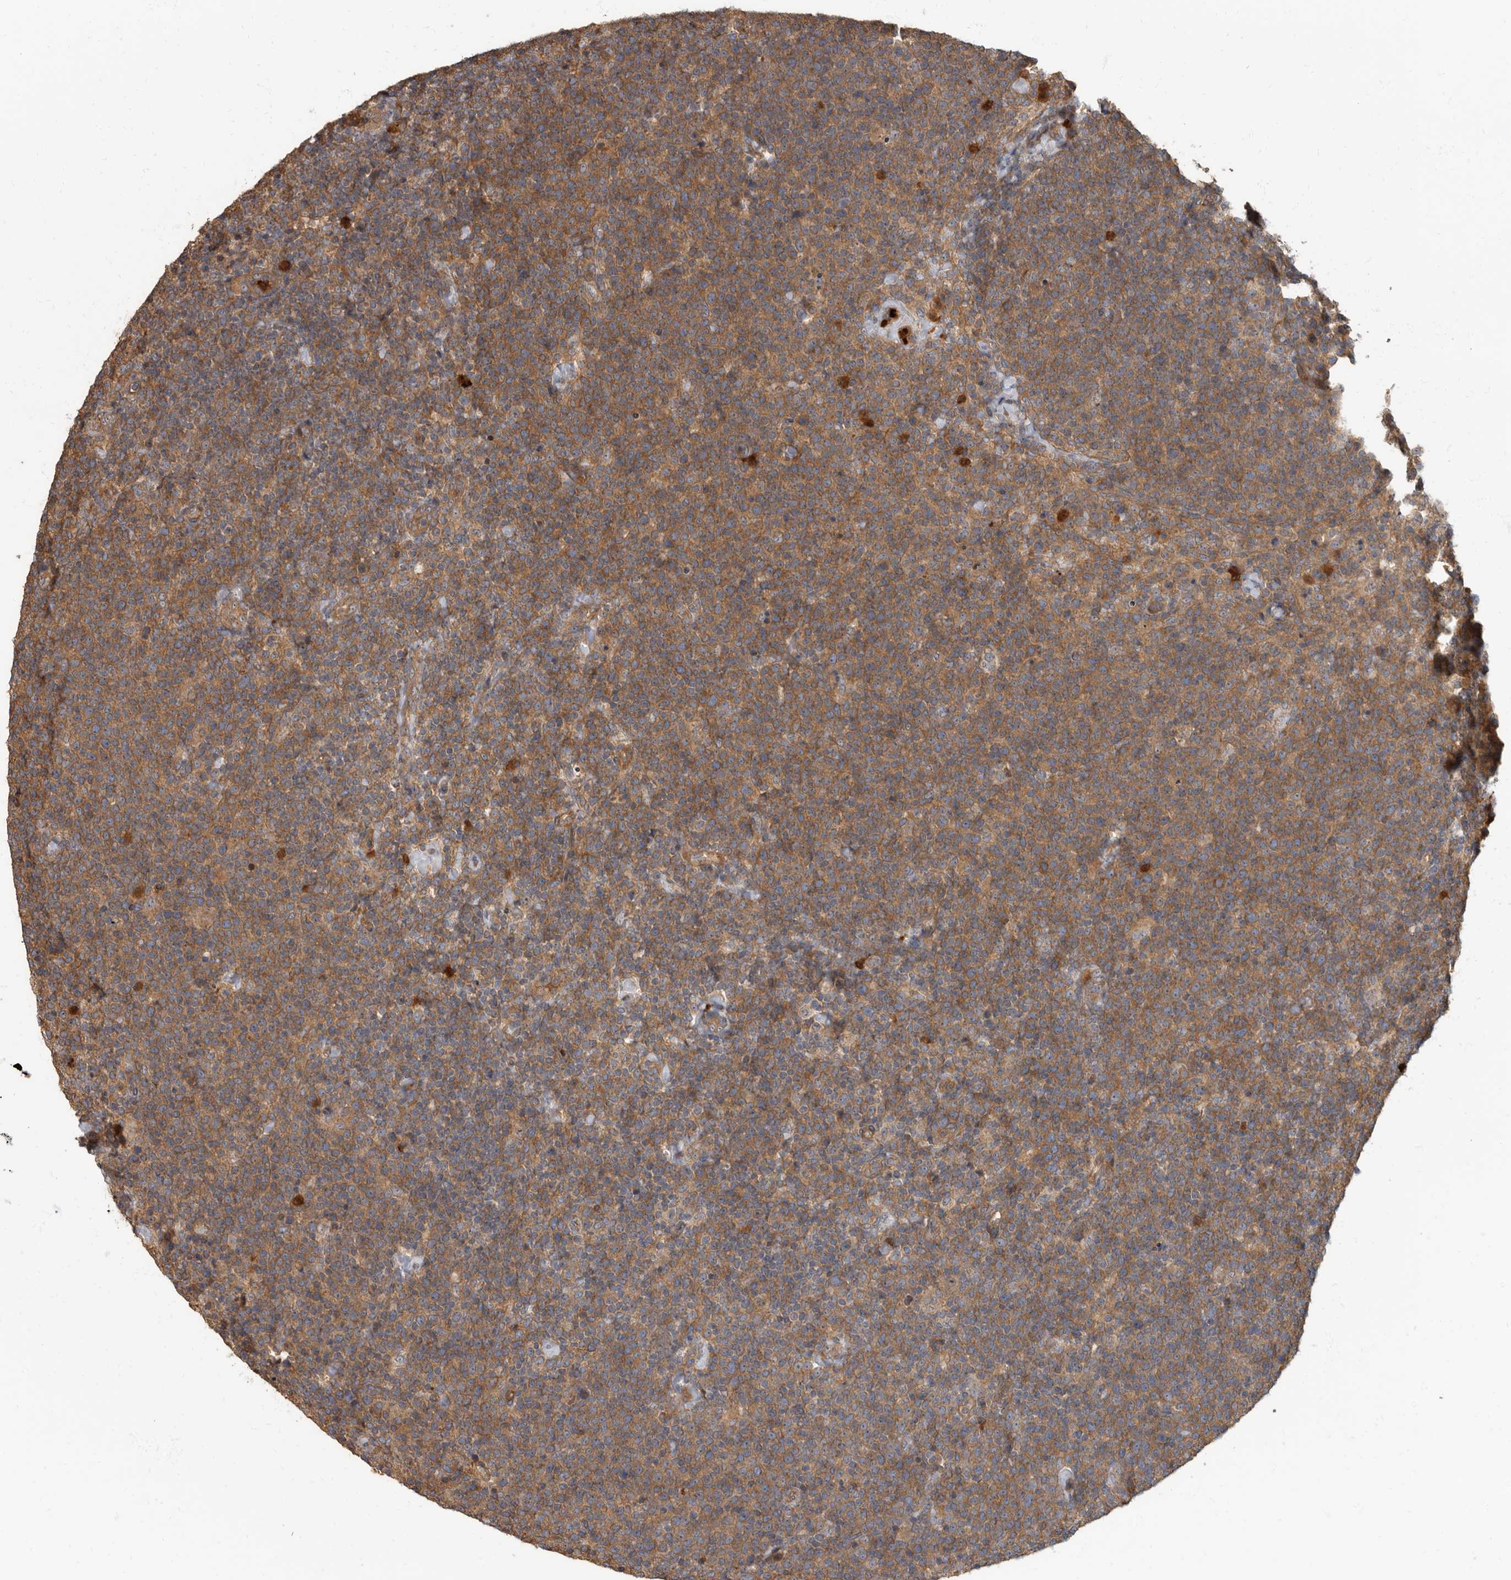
{"staining": {"intensity": "strong", "quantity": ">75%", "location": "cytoplasmic/membranous"}, "tissue": "lymphoma", "cell_type": "Tumor cells", "image_type": "cancer", "snomed": [{"axis": "morphology", "description": "Malignant lymphoma, non-Hodgkin's type, High grade"}, {"axis": "topography", "description": "Lymph node"}], "caption": "There is high levels of strong cytoplasmic/membranous positivity in tumor cells of lymphoma, as demonstrated by immunohistochemical staining (brown color).", "gene": "DAAM1", "patient": {"sex": "male", "age": 61}}